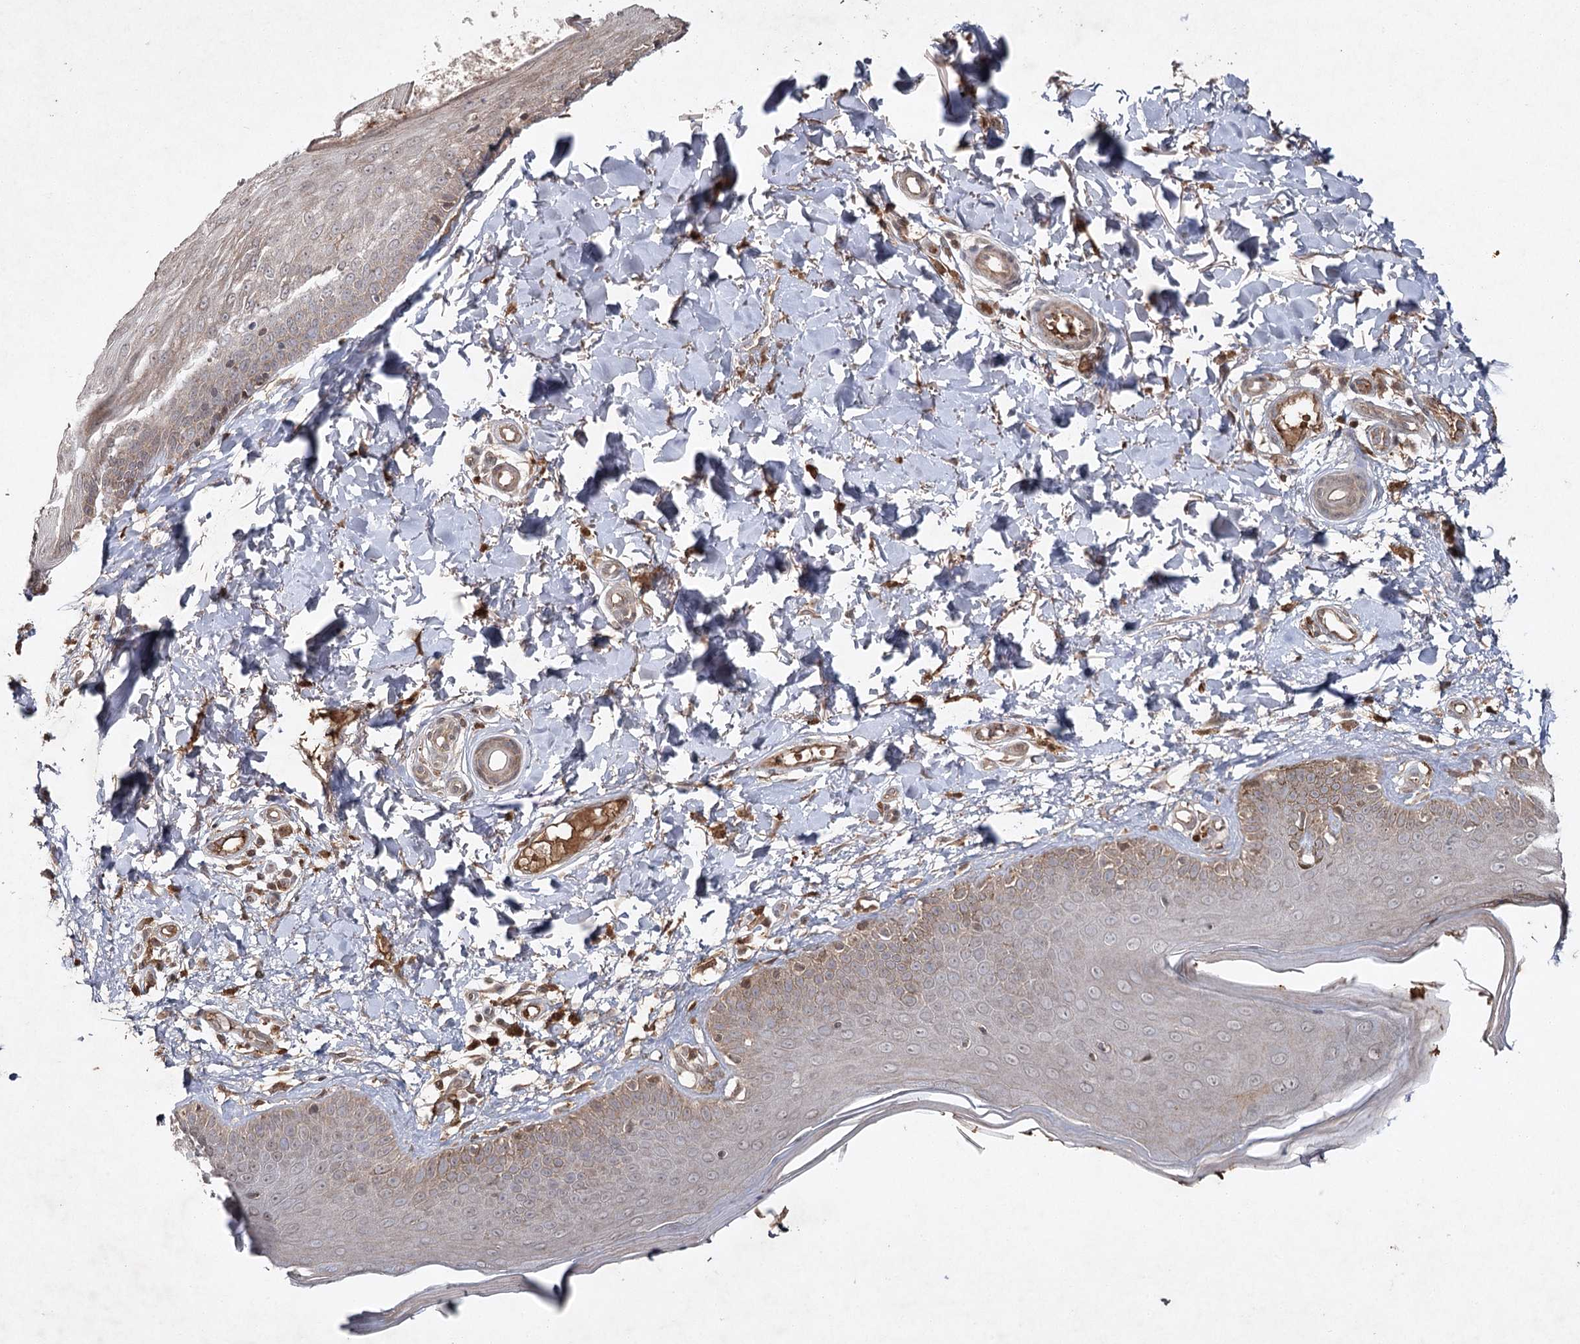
{"staining": {"intensity": "moderate", "quantity": ">75%", "location": "cytoplasmic/membranous"}, "tissue": "skin", "cell_type": "Fibroblasts", "image_type": "normal", "snomed": [{"axis": "morphology", "description": "Normal tissue, NOS"}, {"axis": "topography", "description": "Skin"}], "caption": "Immunohistochemistry staining of benign skin, which demonstrates medium levels of moderate cytoplasmic/membranous positivity in about >75% of fibroblasts indicating moderate cytoplasmic/membranous protein expression. The staining was performed using DAB (brown) for protein detection and nuclei were counterstained in hematoxylin (blue).", "gene": "CYP2B6", "patient": {"sex": "male", "age": 52}}